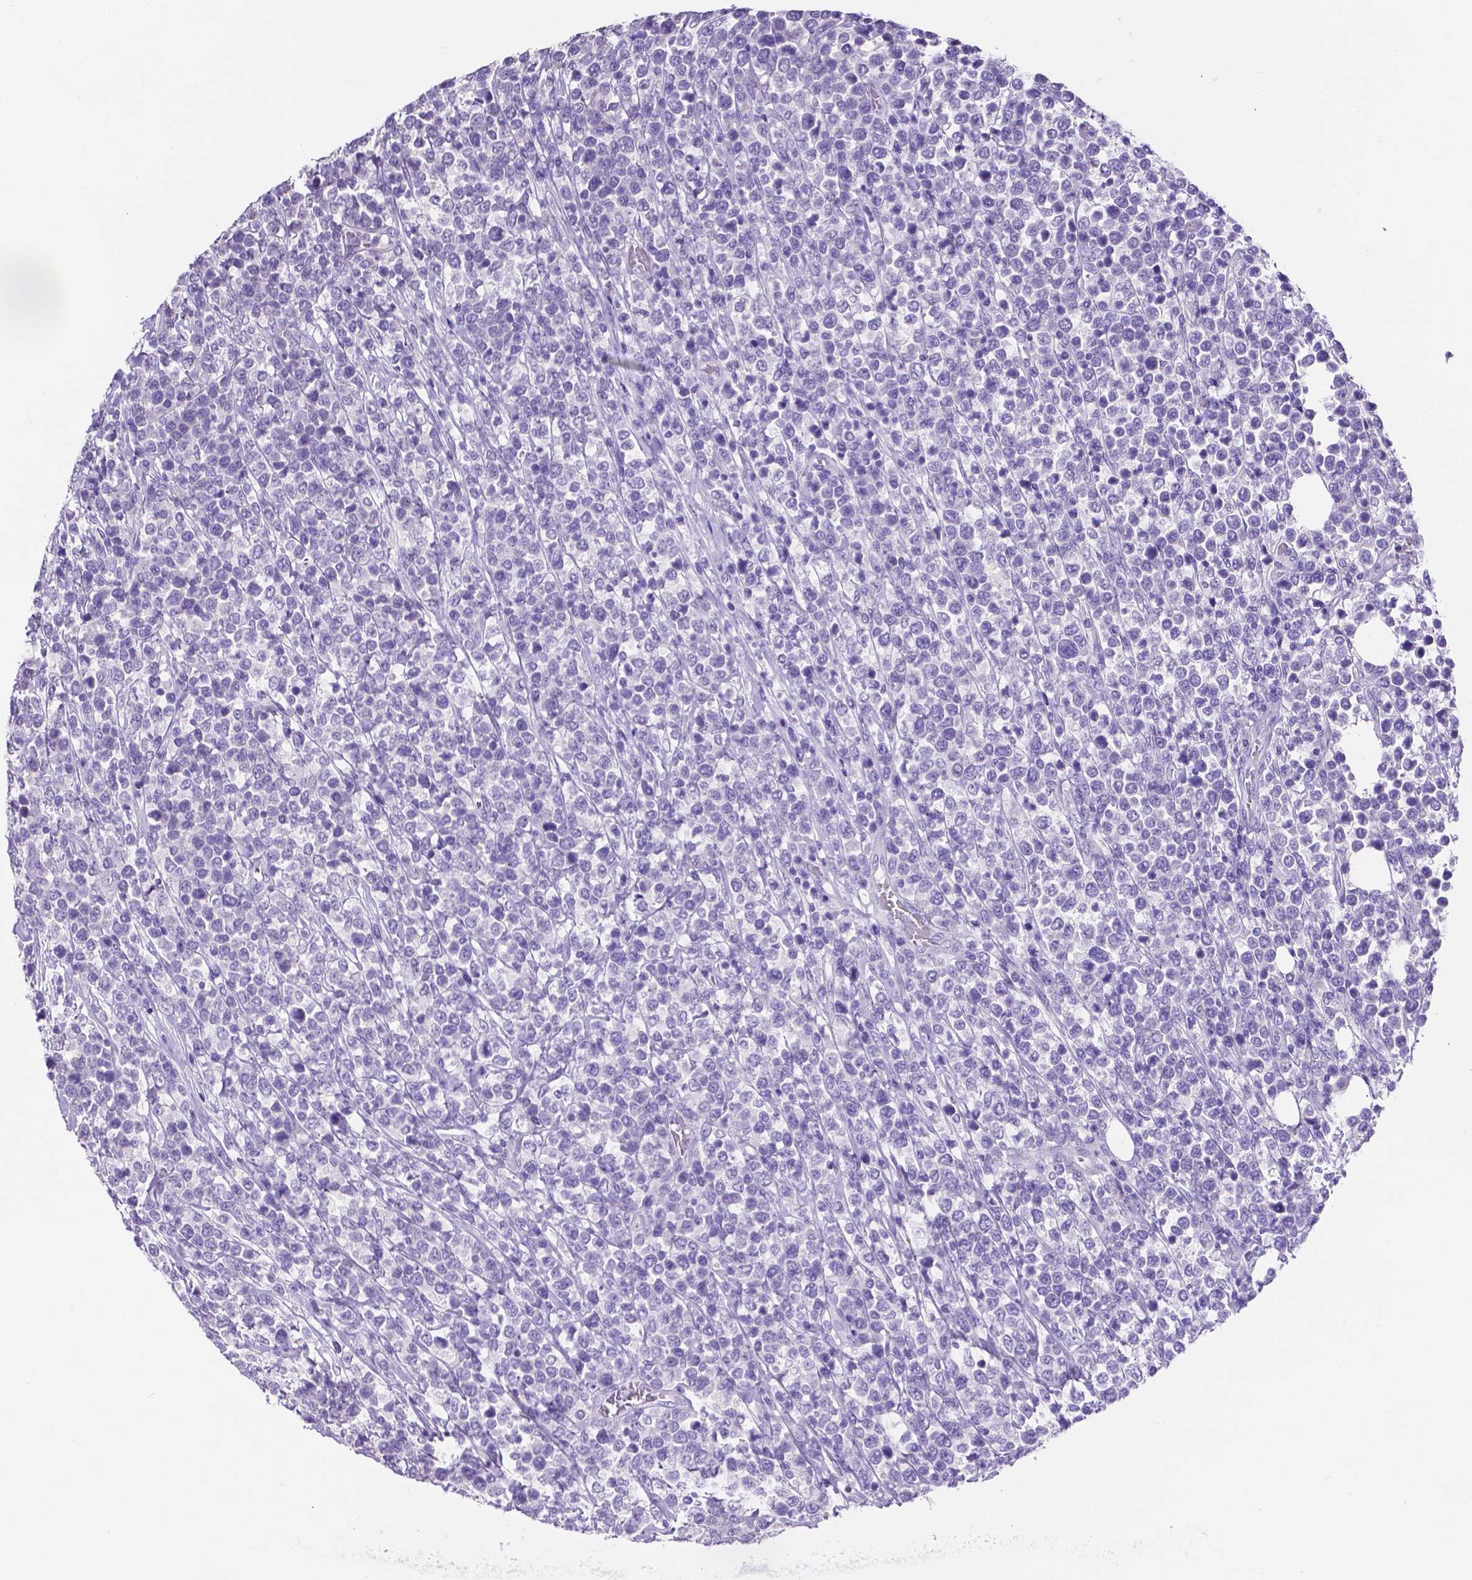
{"staining": {"intensity": "negative", "quantity": "none", "location": "none"}, "tissue": "lymphoma", "cell_type": "Tumor cells", "image_type": "cancer", "snomed": [{"axis": "morphology", "description": "Malignant lymphoma, non-Hodgkin's type, High grade"}, {"axis": "topography", "description": "Soft tissue"}], "caption": "A photomicrograph of human lymphoma is negative for staining in tumor cells. Nuclei are stained in blue.", "gene": "SLC22A2", "patient": {"sex": "female", "age": 56}}